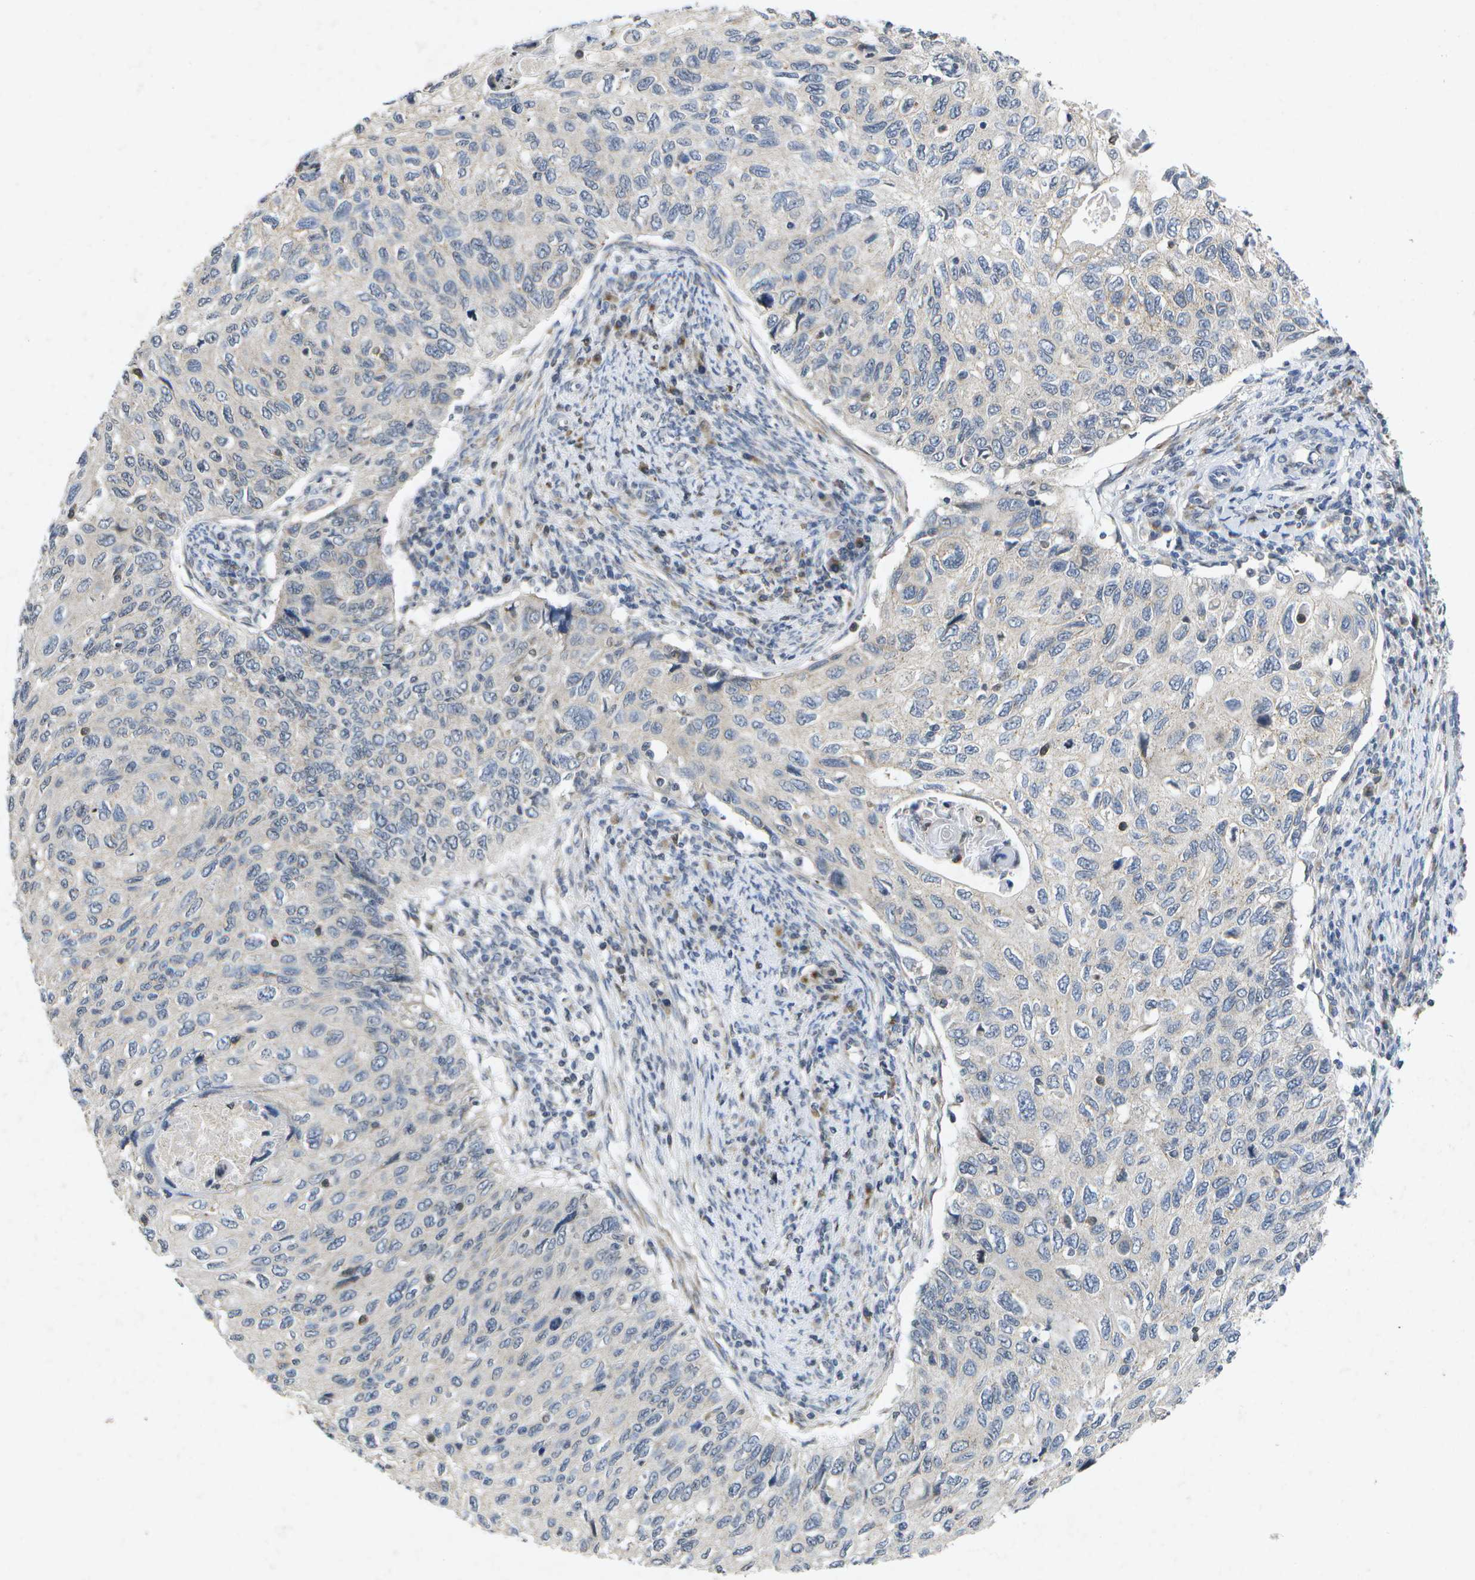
{"staining": {"intensity": "negative", "quantity": "none", "location": "none"}, "tissue": "cervical cancer", "cell_type": "Tumor cells", "image_type": "cancer", "snomed": [{"axis": "morphology", "description": "Squamous cell carcinoma, NOS"}, {"axis": "topography", "description": "Cervix"}], "caption": "Squamous cell carcinoma (cervical) was stained to show a protein in brown. There is no significant staining in tumor cells. (DAB immunohistochemistry (IHC) visualized using brightfield microscopy, high magnification).", "gene": "KDELR1", "patient": {"sex": "female", "age": 70}}